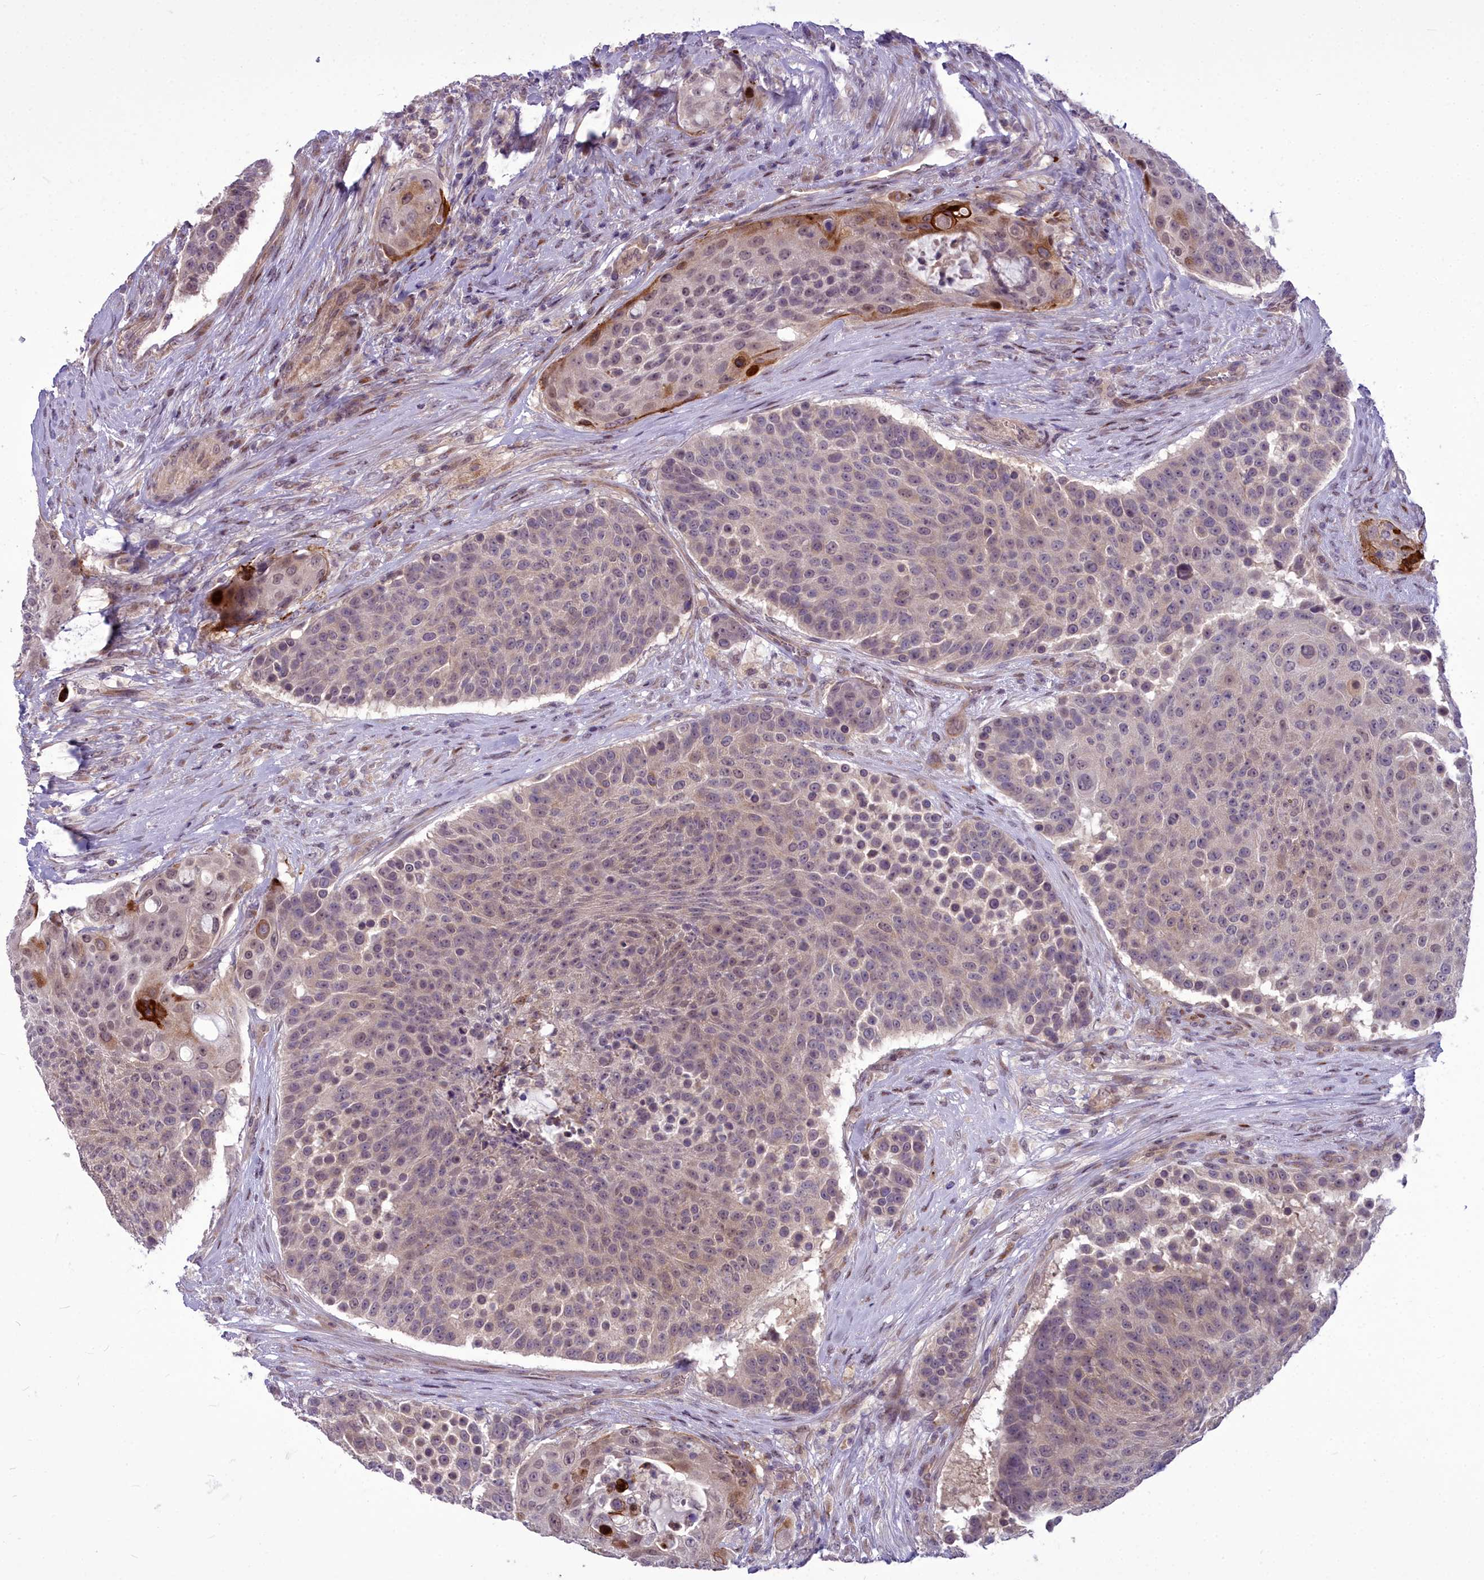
{"staining": {"intensity": "weak", "quantity": "25%-75%", "location": "nuclear"}, "tissue": "urothelial cancer", "cell_type": "Tumor cells", "image_type": "cancer", "snomed": [{"axis": "morphology", "description": "Urothelial carcinoma, High grade"}, {"axis": "topography", "description": "Urinary bladder"}], "caption": "Immunohistochemical staining of urothelial cancer demonstrates low levels of weak nuclear protein staining in about 25%-75% of tumor cells. The staining was performed using DAB (3,3'-diaminobenzidine) to visualize the protein expression in brown, while the nuclei were stained in blue with hematoxylin (Magnification: 20x).", "gene": "AP1M1", "patient": {"sex": "female", "age": 63}}